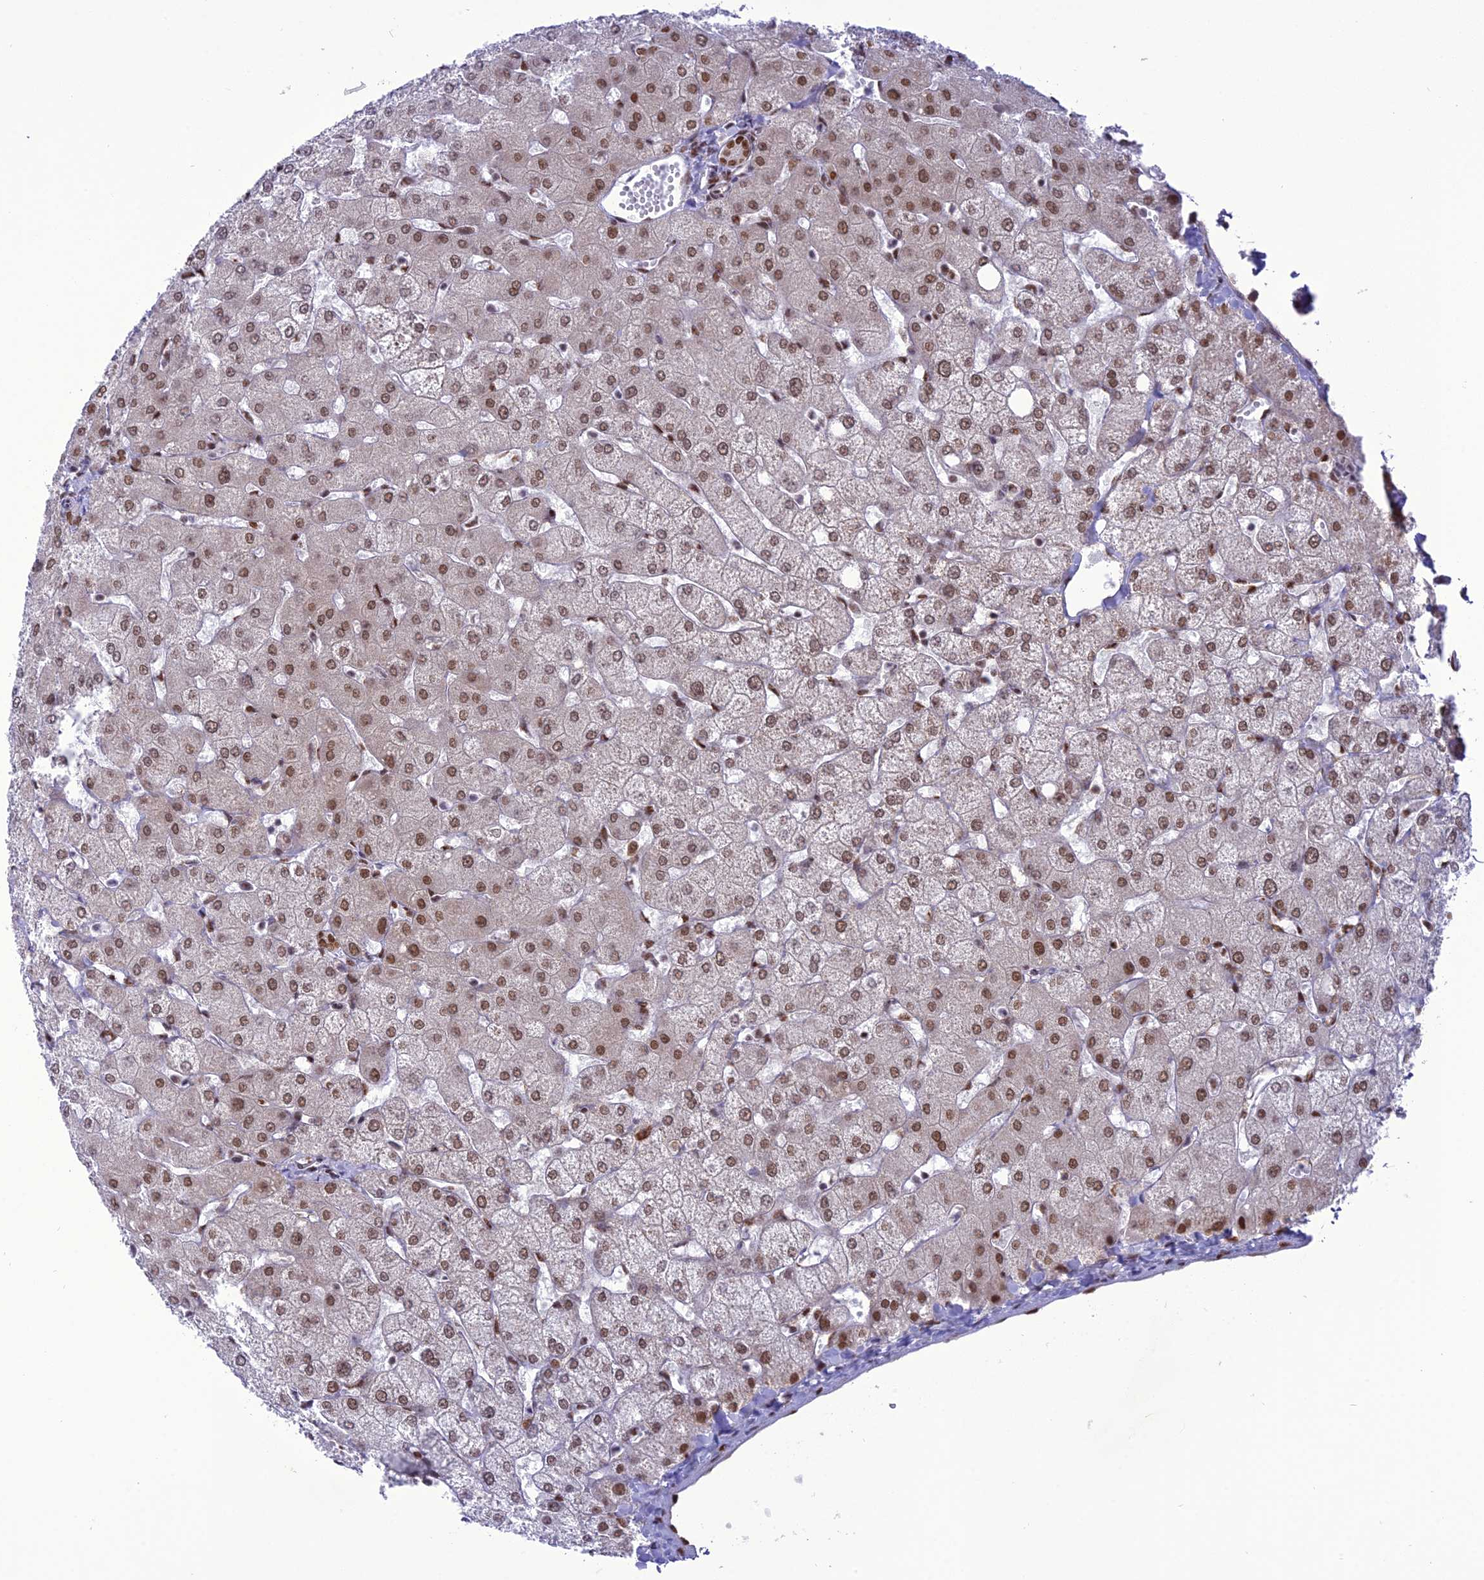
{"staining": {"intensity": "moderate", "quantity": "25%-75%", "location": "nuclear"}, "tissue": "liver", "cell_type": "Cholangiocytes", "image_type": "normal", "snomed": [{"axis": "morphology", "description": "Normal tissue, NOS"}, {"axis": "topography", "description": "Liver"}], "caption": "This histopathology image exhibits benign liver stained with IHC to label a protein in brown. The nuclear of cholangiocytes show moderate positivity for the protein. Nuclei are counter-stained blue.", "gene": "DDX1", "patient": {"sex": "female", "age": 54}}